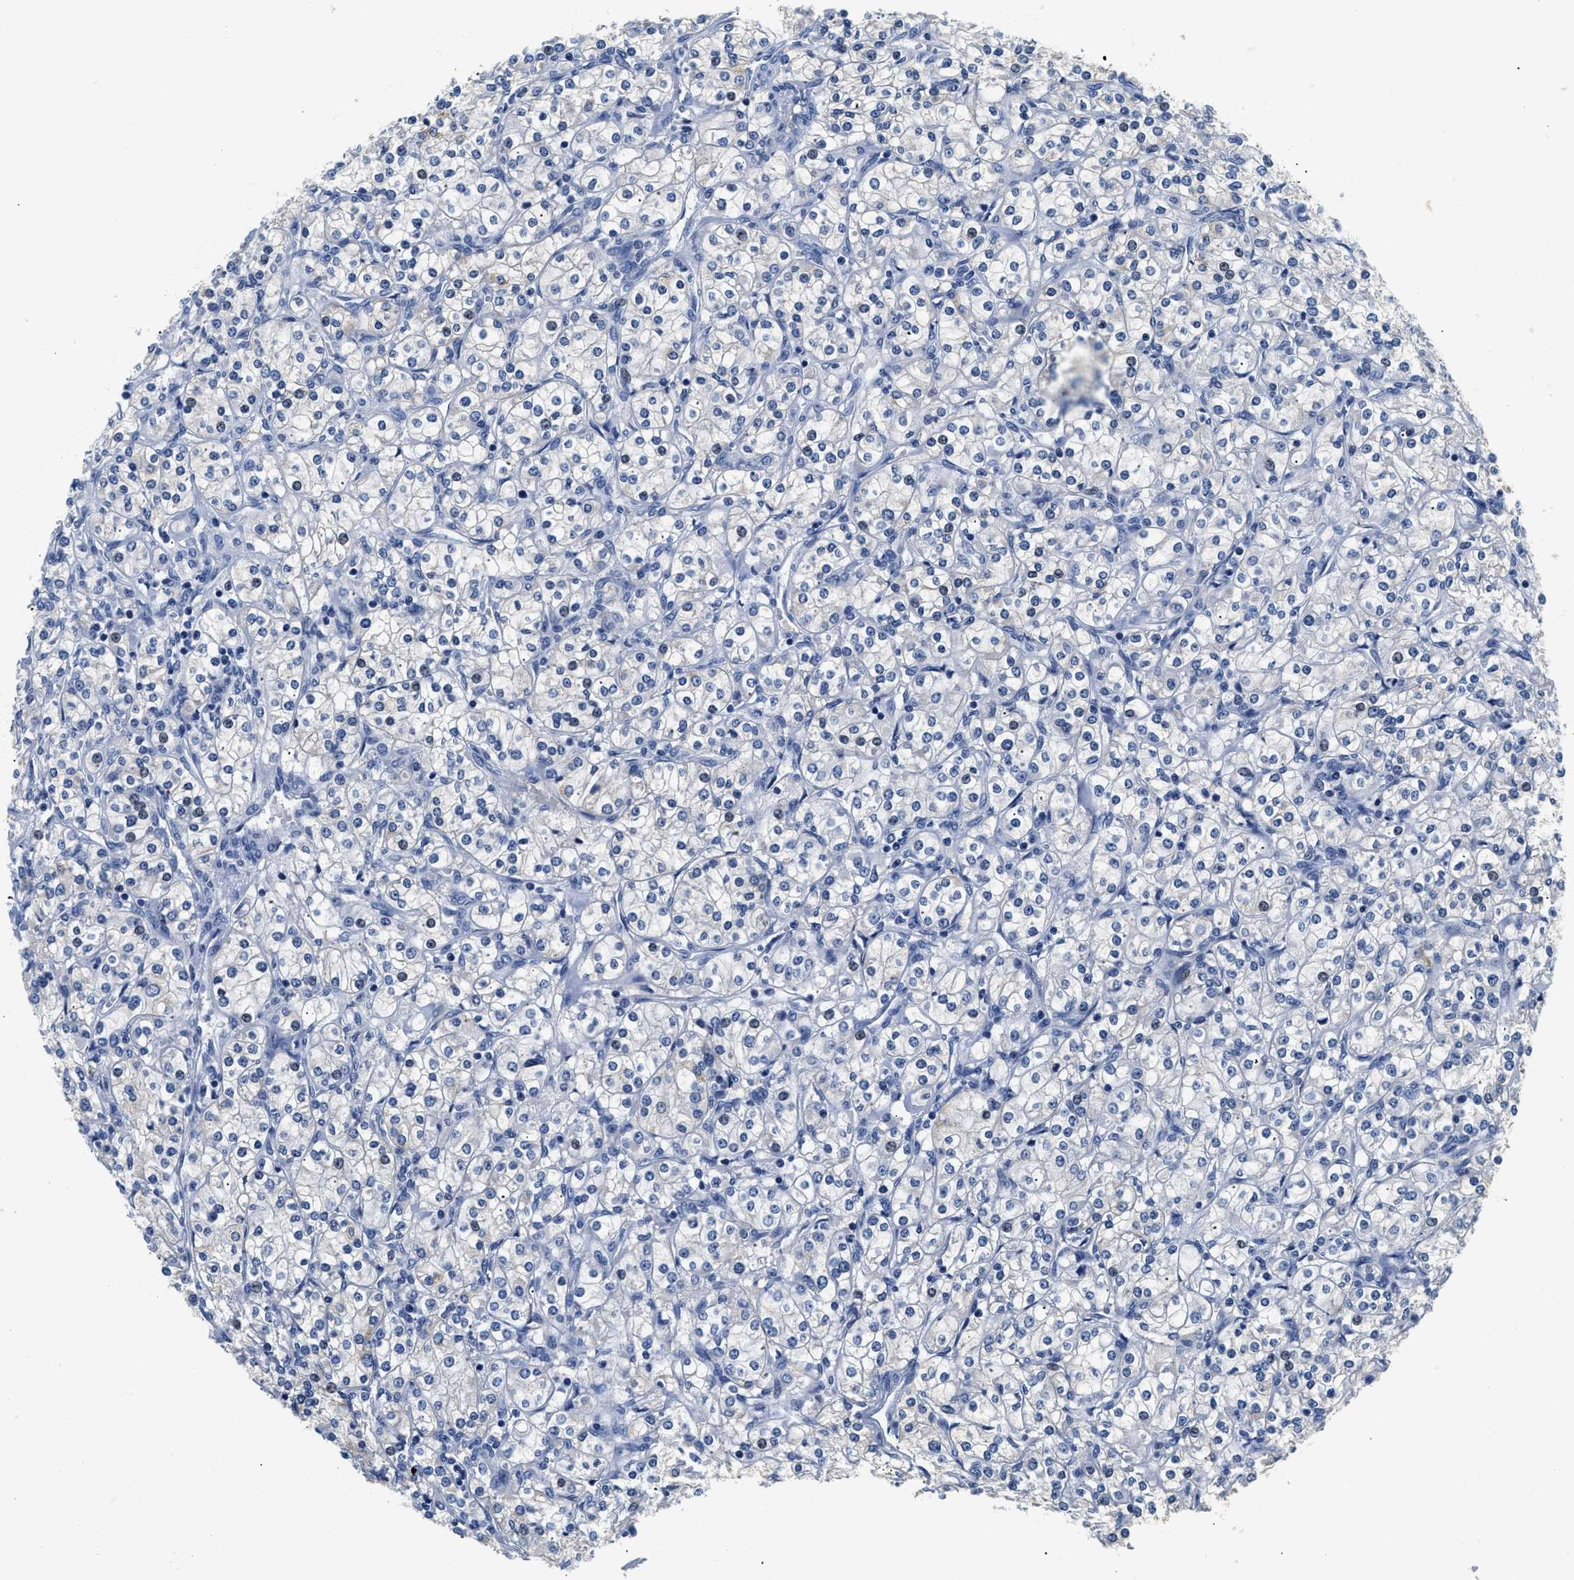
{"staining": {"intensity": "negative", "quantity": "none", "location": "none"}, "tissue": "renal cancer", "cell_type": "Tumor cells", "image_type": "cancer", "snomed": [{"axis": "morphology", "description": "Adenocarcinoma, NOS"}, {"axis": "topography", "description": "Kidney"}], "caption": "Adenocarcinoma (renal) was stained to show a protein in brown. There is no significant positivity in tumor cells. (Immunohistochemistry (ihc), brightfield microscopy, high magnification).", "gene": "PCK2", "patient": {"sex": "male", "age": 77}}